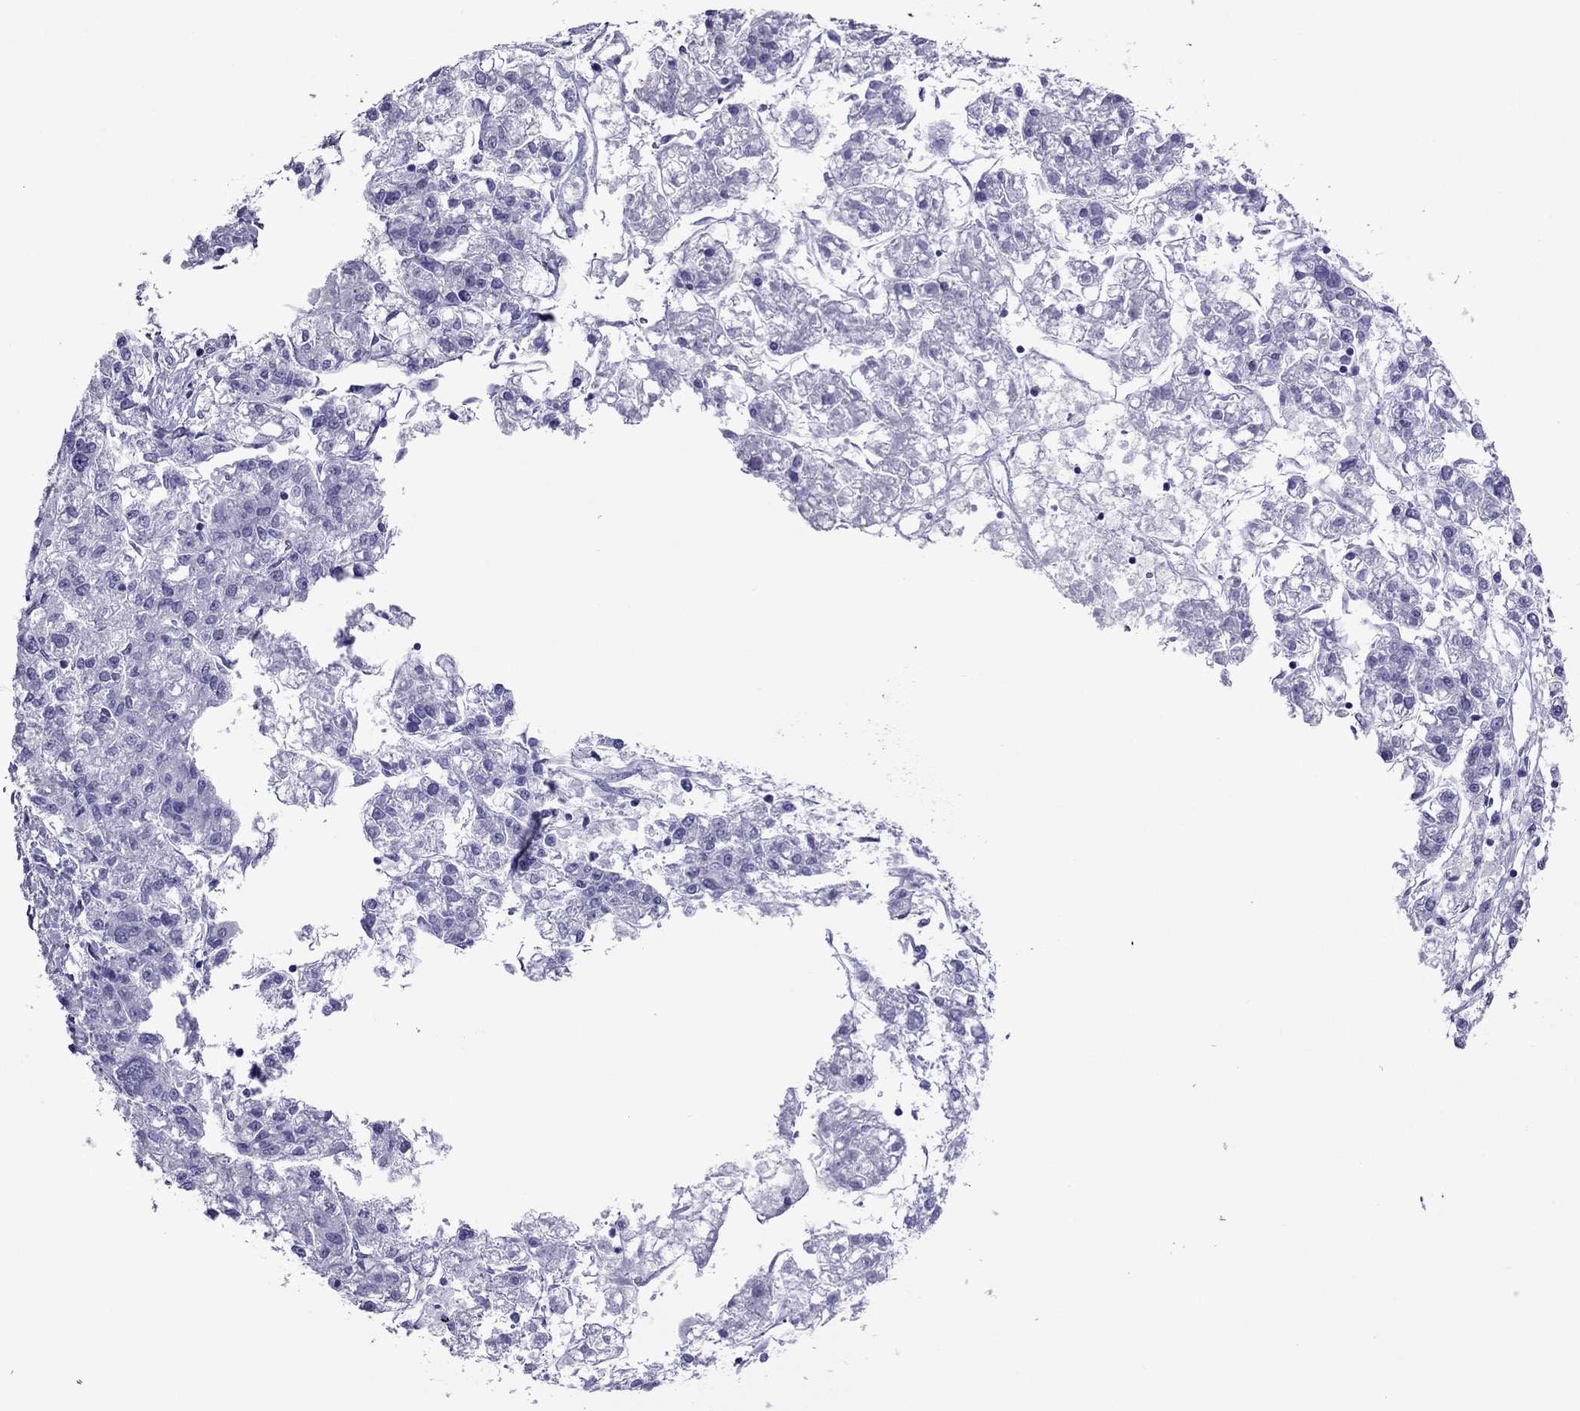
{"staining": {"intensity": "negative", "quantity": "none", "location": "none"}, "tissue": "liver cancer", "cell_type": "Tumor cells", "image_type": "cancer", "snomed": [{"axis": "morphology", "description": "Carcinoma, Hepatocellular, NOS"}, {"axis": "topography", "description": "Liver"}], "caption": "Immunohistochemistry (IHC) of liver cancer (hepatocellular carcinoma) reveals no staining in tumor cells.", "gene": "ZNF646", "patient": {"sex": "male", "age": 56}}